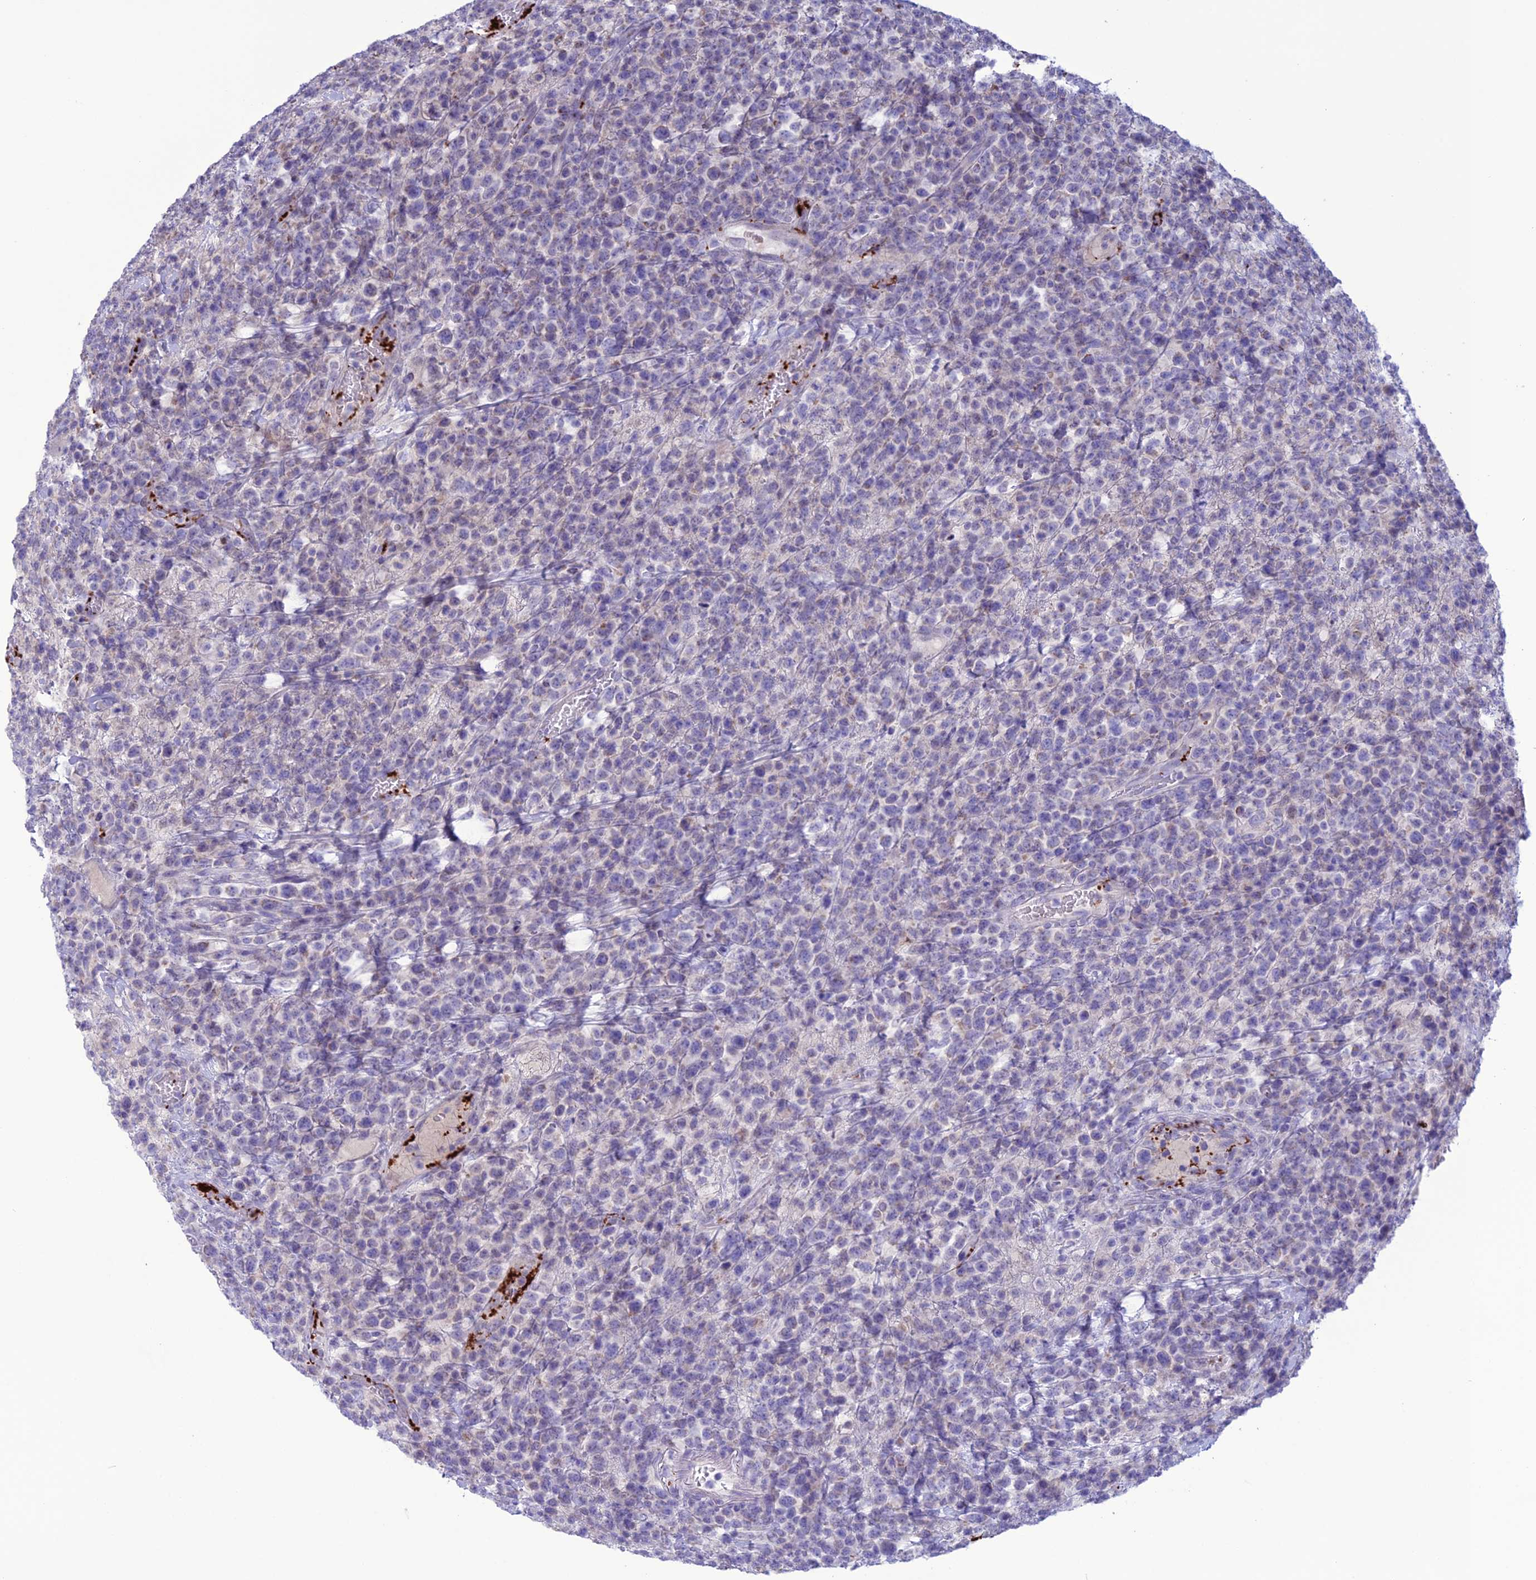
{"staining": {"intensity": "negative", "quantity": "none", "location": "none"}, "tissue": "lymphoma", "cell_type": "Tumor cells", "image_type": "cancer", "snomed": [{"axis": "morphology", "description": "Malignant lymphoma, non-Hodgkin's type, High grade"}, {"axis": "topography", "description": "Colon"}], "caption": "An immunohistochemistry histopathology image of high-grade malignant lymphoma, non-Hodgkin's type is shown. There is no staining in tumor cells of high-grade malignant lymphoma, non-Hodgkin's type.", "gene": "C21orf140", "patient": {"sex": "female", "age": 53}}